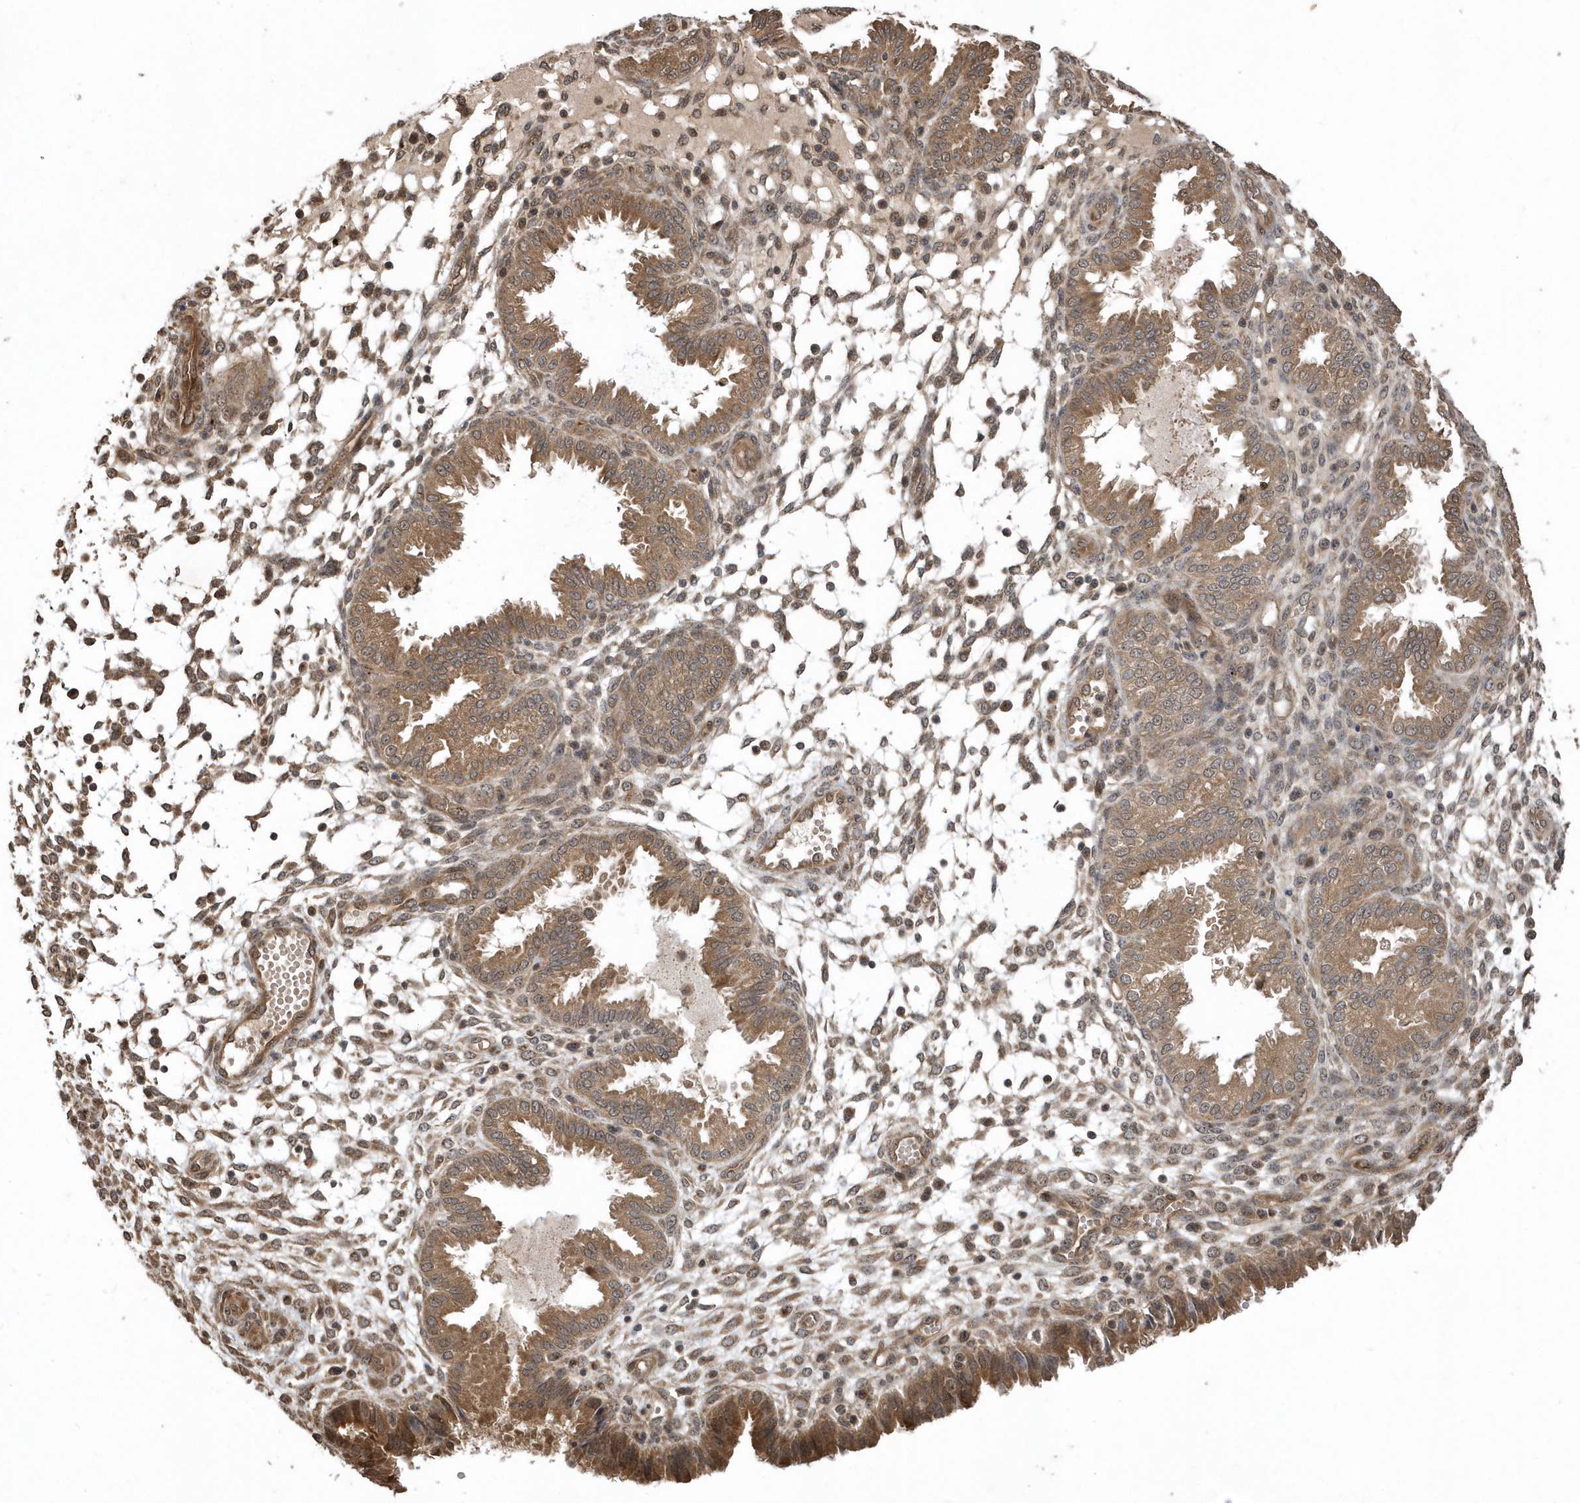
{"staining": {"intensity": "moderate", "quantity": "<25%", "location": "cytoplasmic/membranous"}, "tissue": "endometrium", "cell_type": "Cells in endometrial stroma", "image_type": "normal", "snomed": [{"axis": "morphology", "description": "Normal tissue, NOS"}, {"axis": "topography", "description": "Endometrium"}], "caption": "Immunohistochemistry (IHC) micrograph of unremarkable endometrium: endometrium stained using immunohistochemistry shows low levels of moderate protein expression localized specifically in the cytoplasmic/membranous of cells in endometrial stroma, appearing as a cytoplasmic/membranous brown color.", "gene": "WASHC5", "patient": {"sex": "female", "age": 33}}